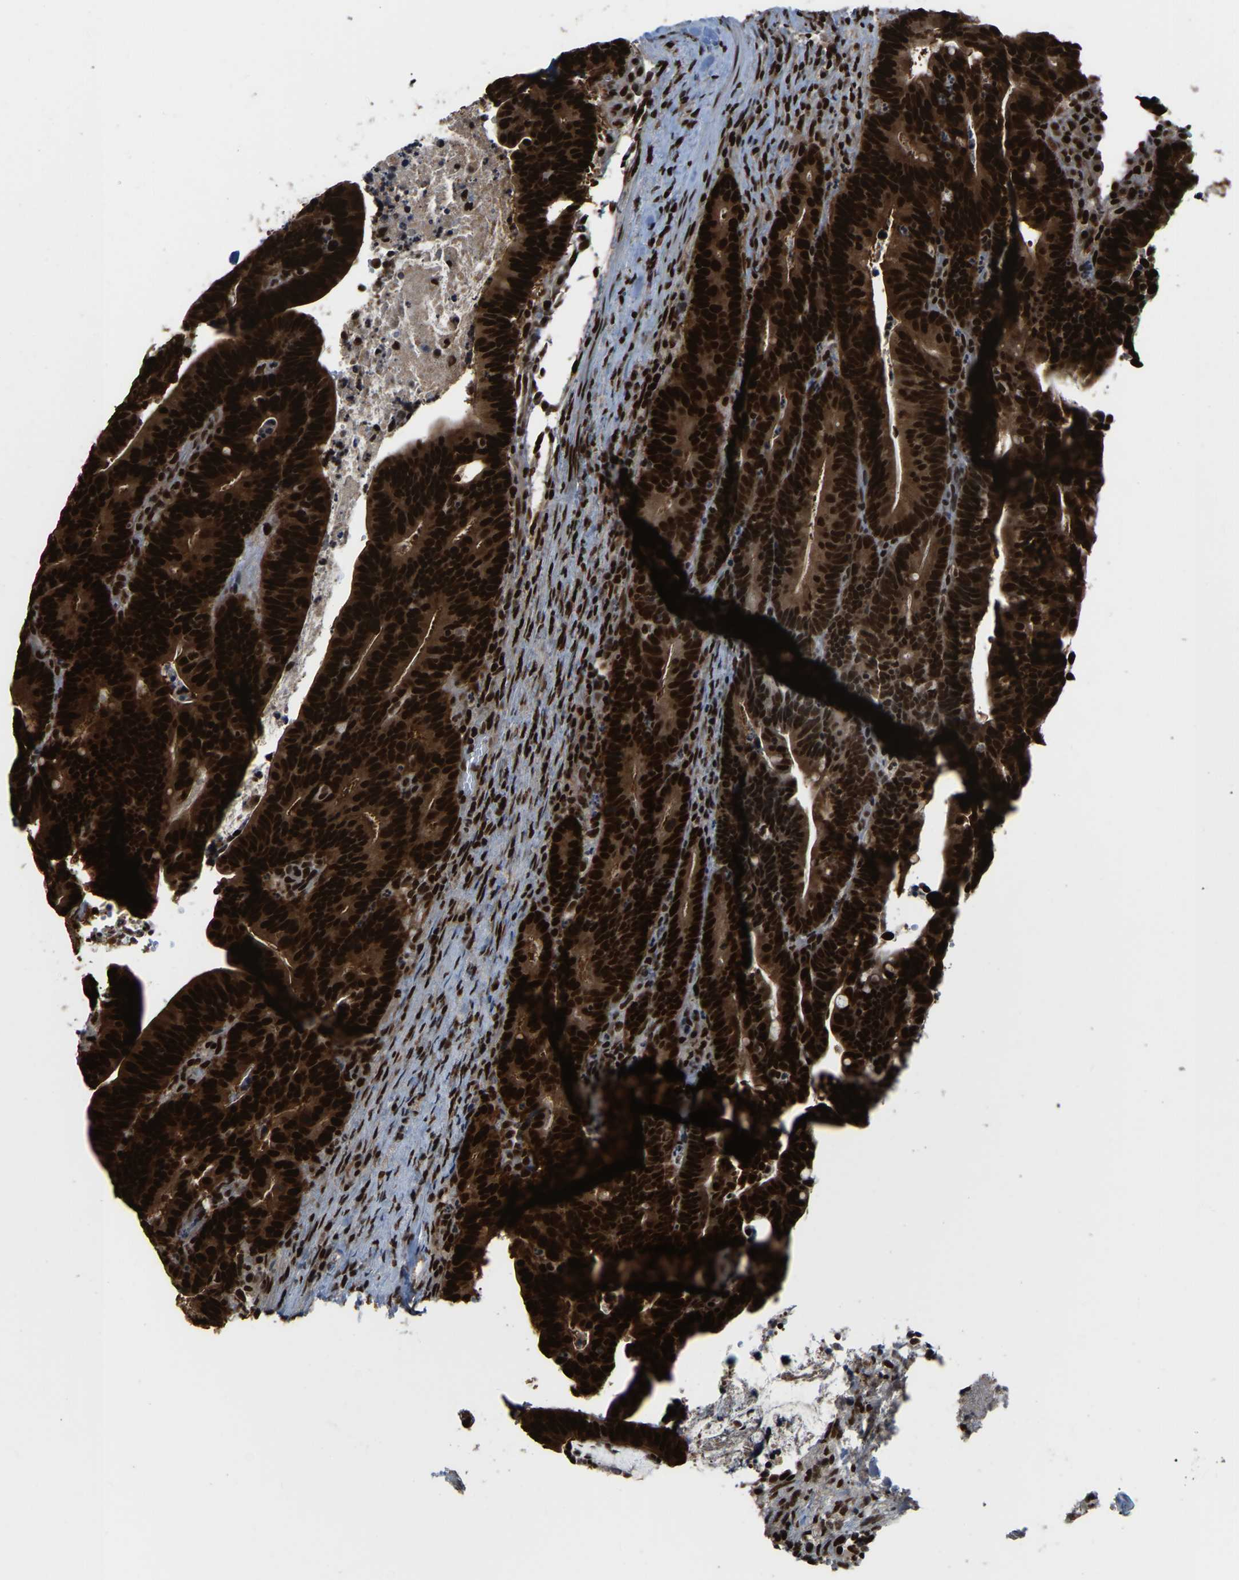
{"staining": {"intensity": "strong", "quantity": ">75%", "location": "cytoplasmic/membranous,nuclear"}, "tissue": "colorectal cancer", "cell_type": "Tumor cells", "image_type": "cancer", "snomed": [{"axis": "morphology", "description": "Adenocarcinoma, NOS"}, {"axis": "topography", "description": "Colon"}], "caption": "The image displays a brown stain indicating the presence of a protein in the cytoplasmic/membranous and nuclear of tumor cells in colorectal cancer.", "gene": "TBL1XR1", "patient": {"sex": "female", "age": 66}}